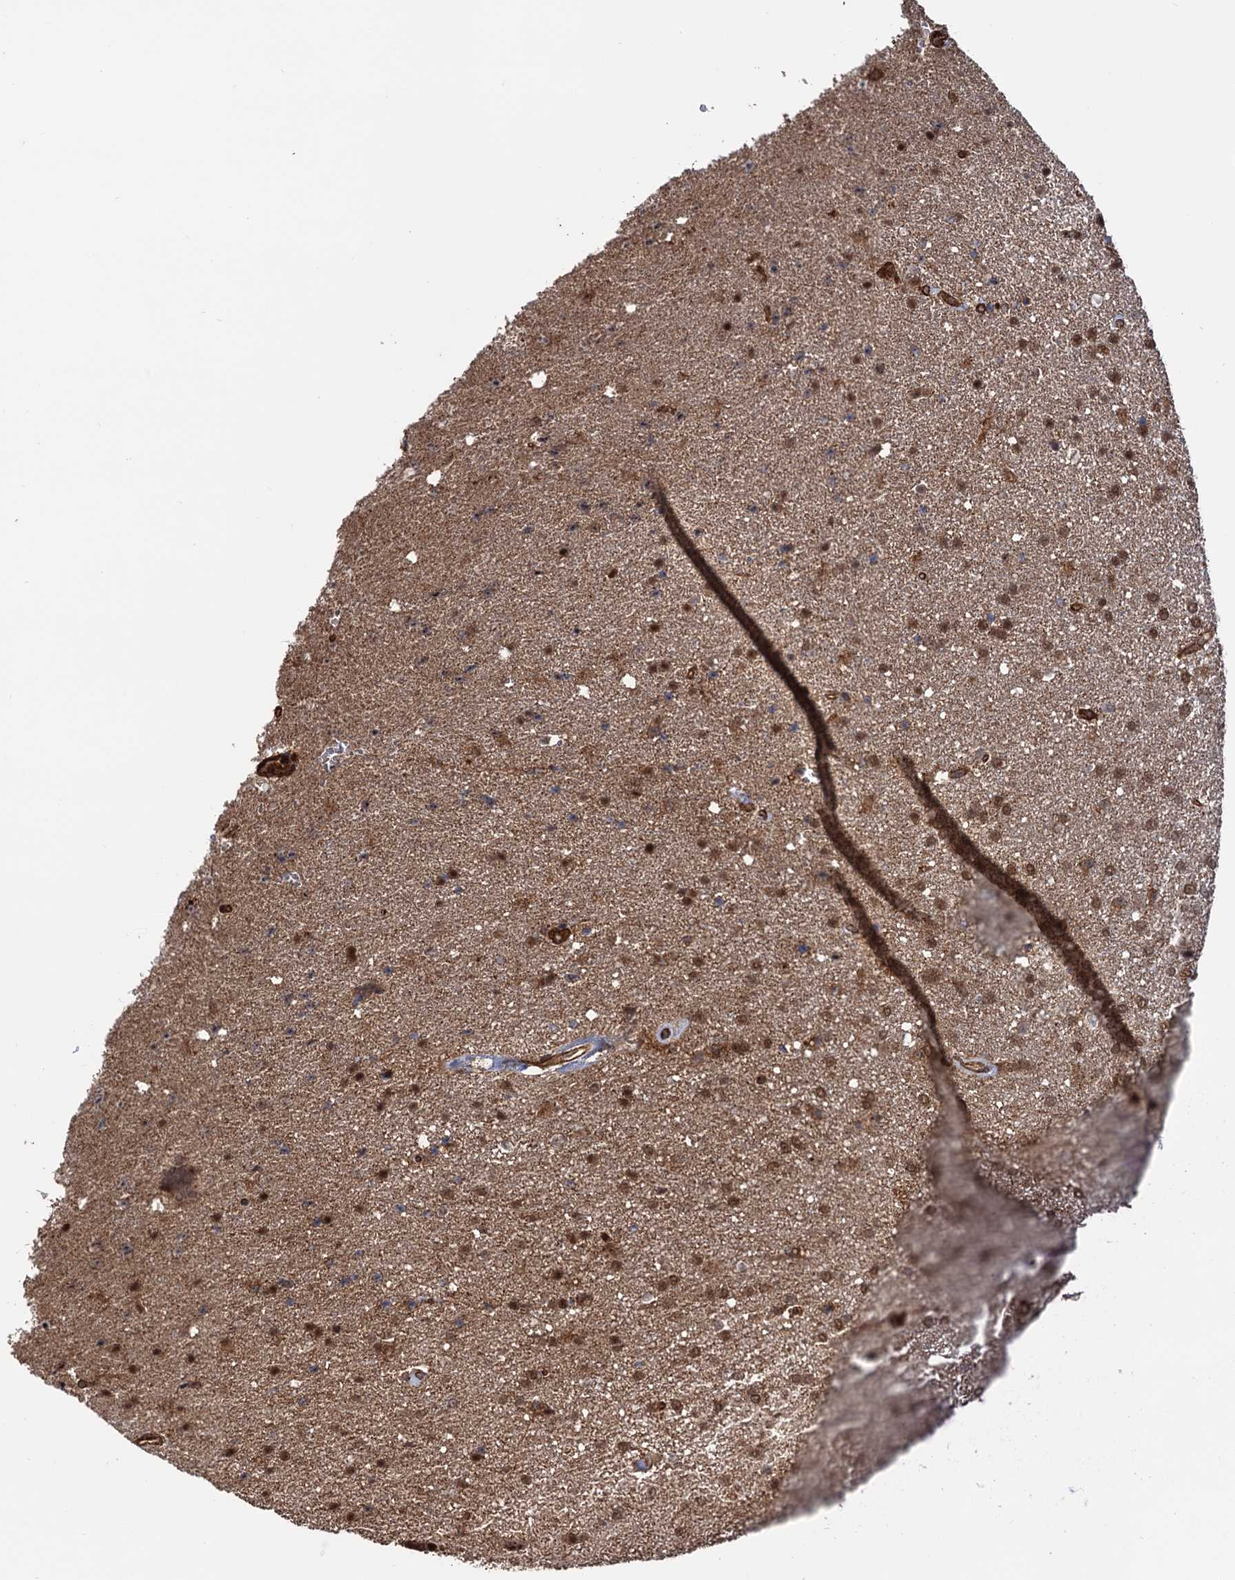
{"staining": {"intensity": "moderate", "quantity": ">75%", "location": "cytoplasmic/membranous,nuclear"}, "tissue": "glioma", "cell_type": "Tumor cells", "image_type": "cancer", "snomed": [{"axis": "morphology", "description": "Glioma, malignant, High grade"}, {"axis": "topography", "description": "Brain"}], "caption": "Malignant high-grade glioma stained for a protein reveals moderate cytoplasmic/membranous and nuclear positivity in tumor cells.", "gene": "ATP8B4", "patient": {"sex": "male", "age": 72}}